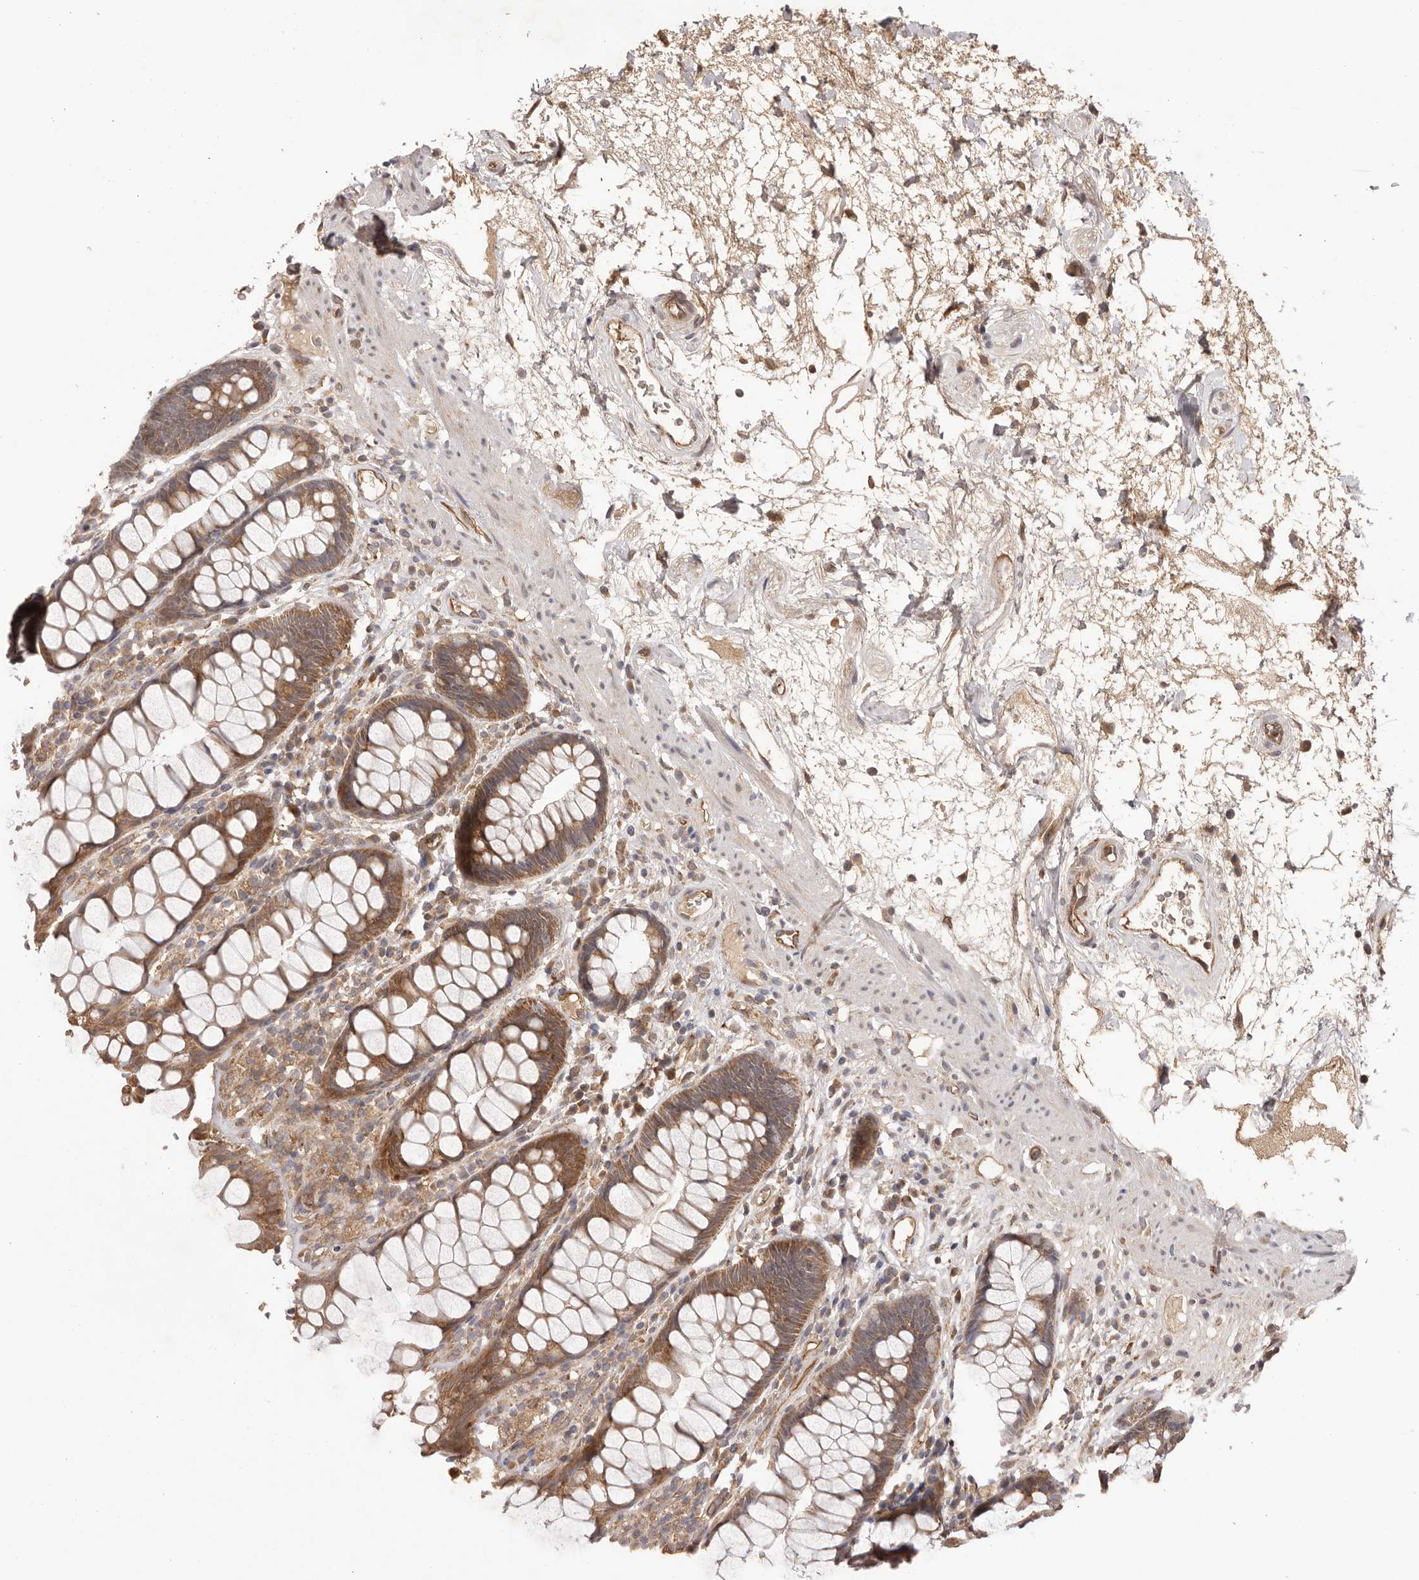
{"staining": {"intensity": "moderate", "quantity": ">75%", "location": "cytoplasmic/membranous"}, "tissue": "rectum", "cell_type": "Glandular cells", "image_type": "normal", "snomed": [{"axis": "morphology", "description": "Normal tissue, NOS"}, {"axis": "topography", "description": "Rectum"}], "caption": "This image demonstrates normal rectum stained with immunohistochemistry (IHC) to label a protein in brown. The cytoplasmic/membranous of glandular cells show moderate positivity for the protein. Nuclei are counter-stained blue.", "gene": "UBR2", "patient": {"sex": "male", "age": 64}}